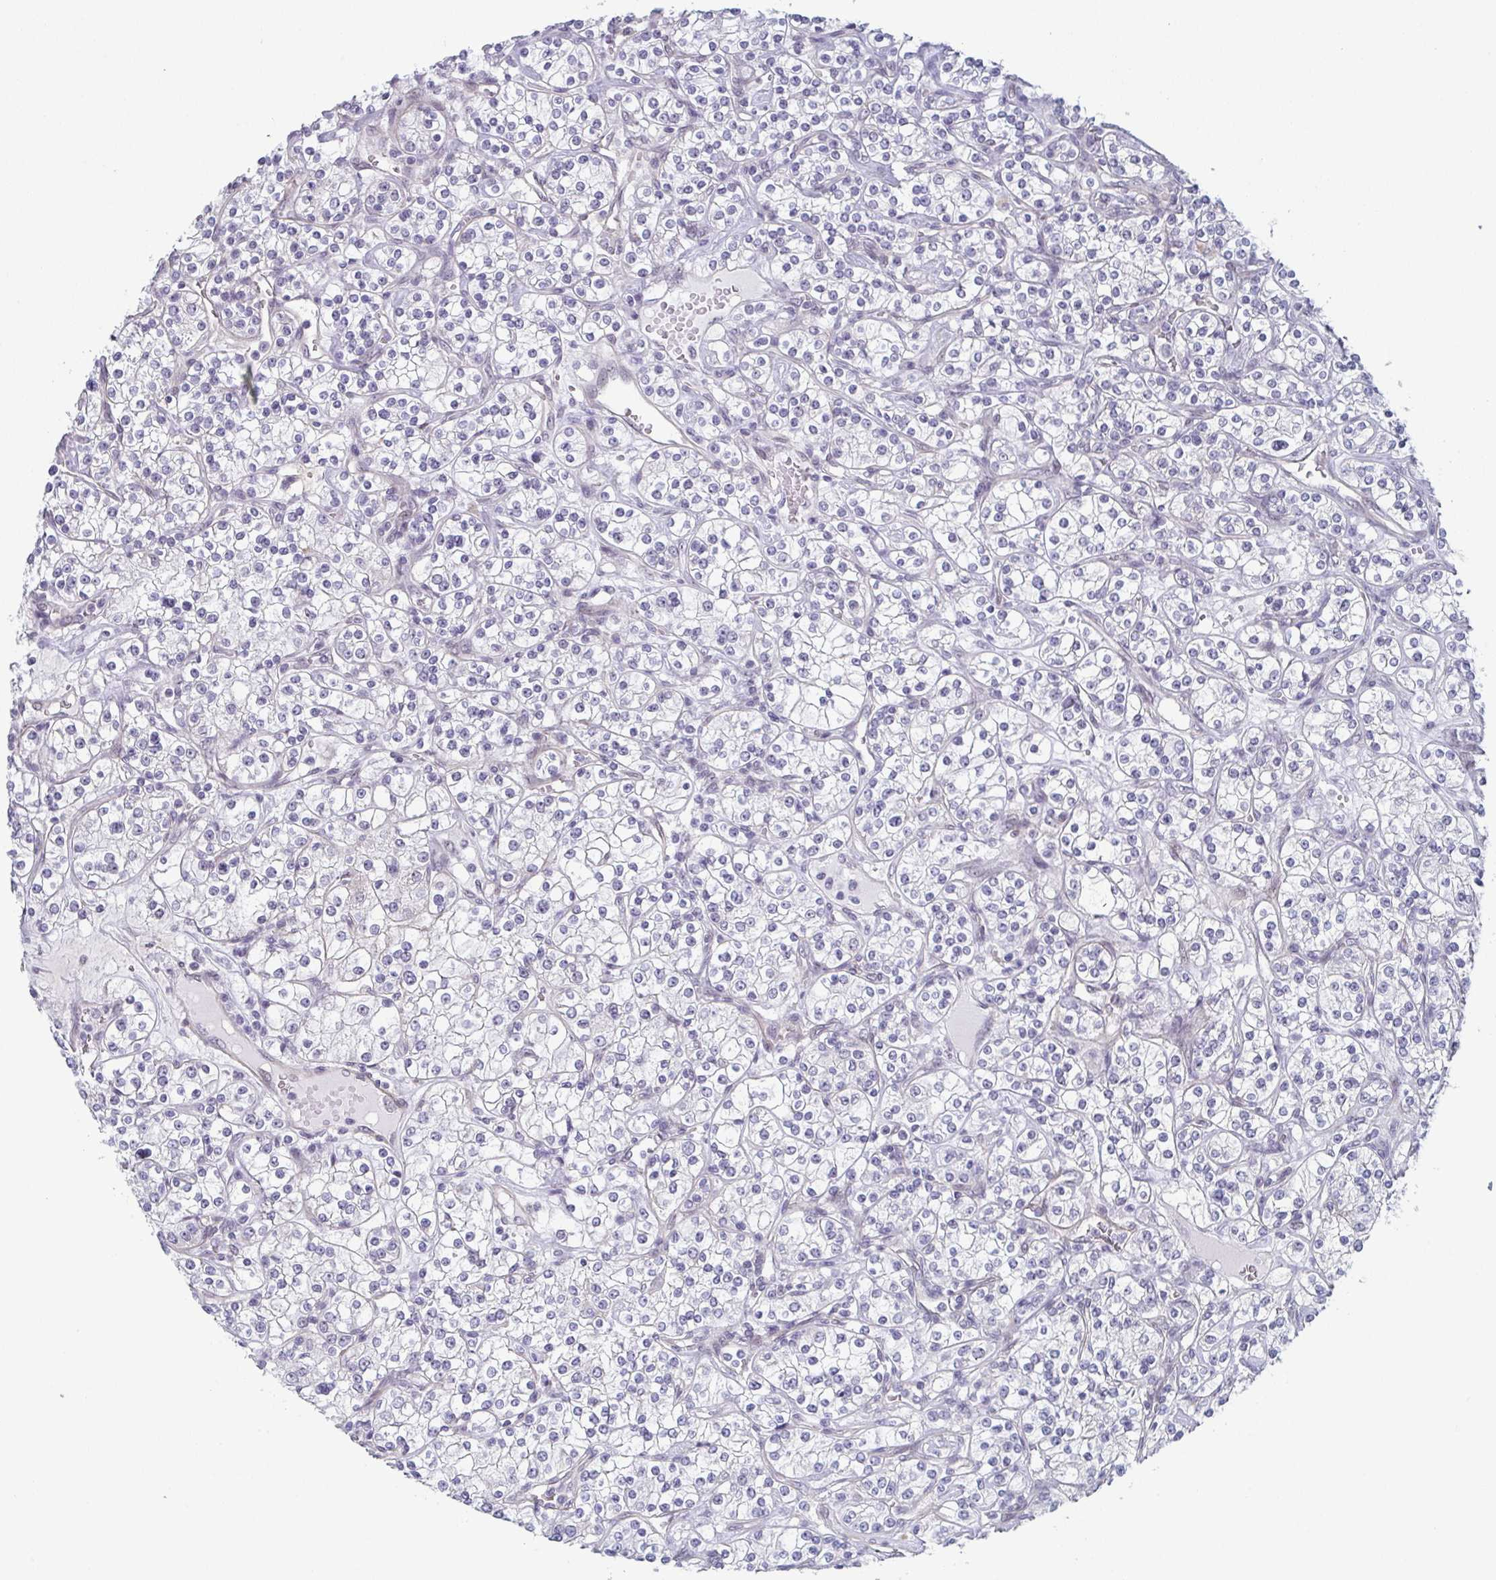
{"staining": {"intensity": "negative", "quantity": "none", "location": "none"}, "tissue": "renal cancer", "cell_type": "Tumor cells", "image_type": "cancer", "snomed": [{"axis": "morphology", "description": "Adenocarcinoma, NOS"}, {"axis": "topography", "description": "Kidney"}], "caption": "There is no significant expression in tumor cells of renal cancer (adenocarcinoma).", "gene": "EXOSC7", "patient": {"sex": "male", "age": 77}}